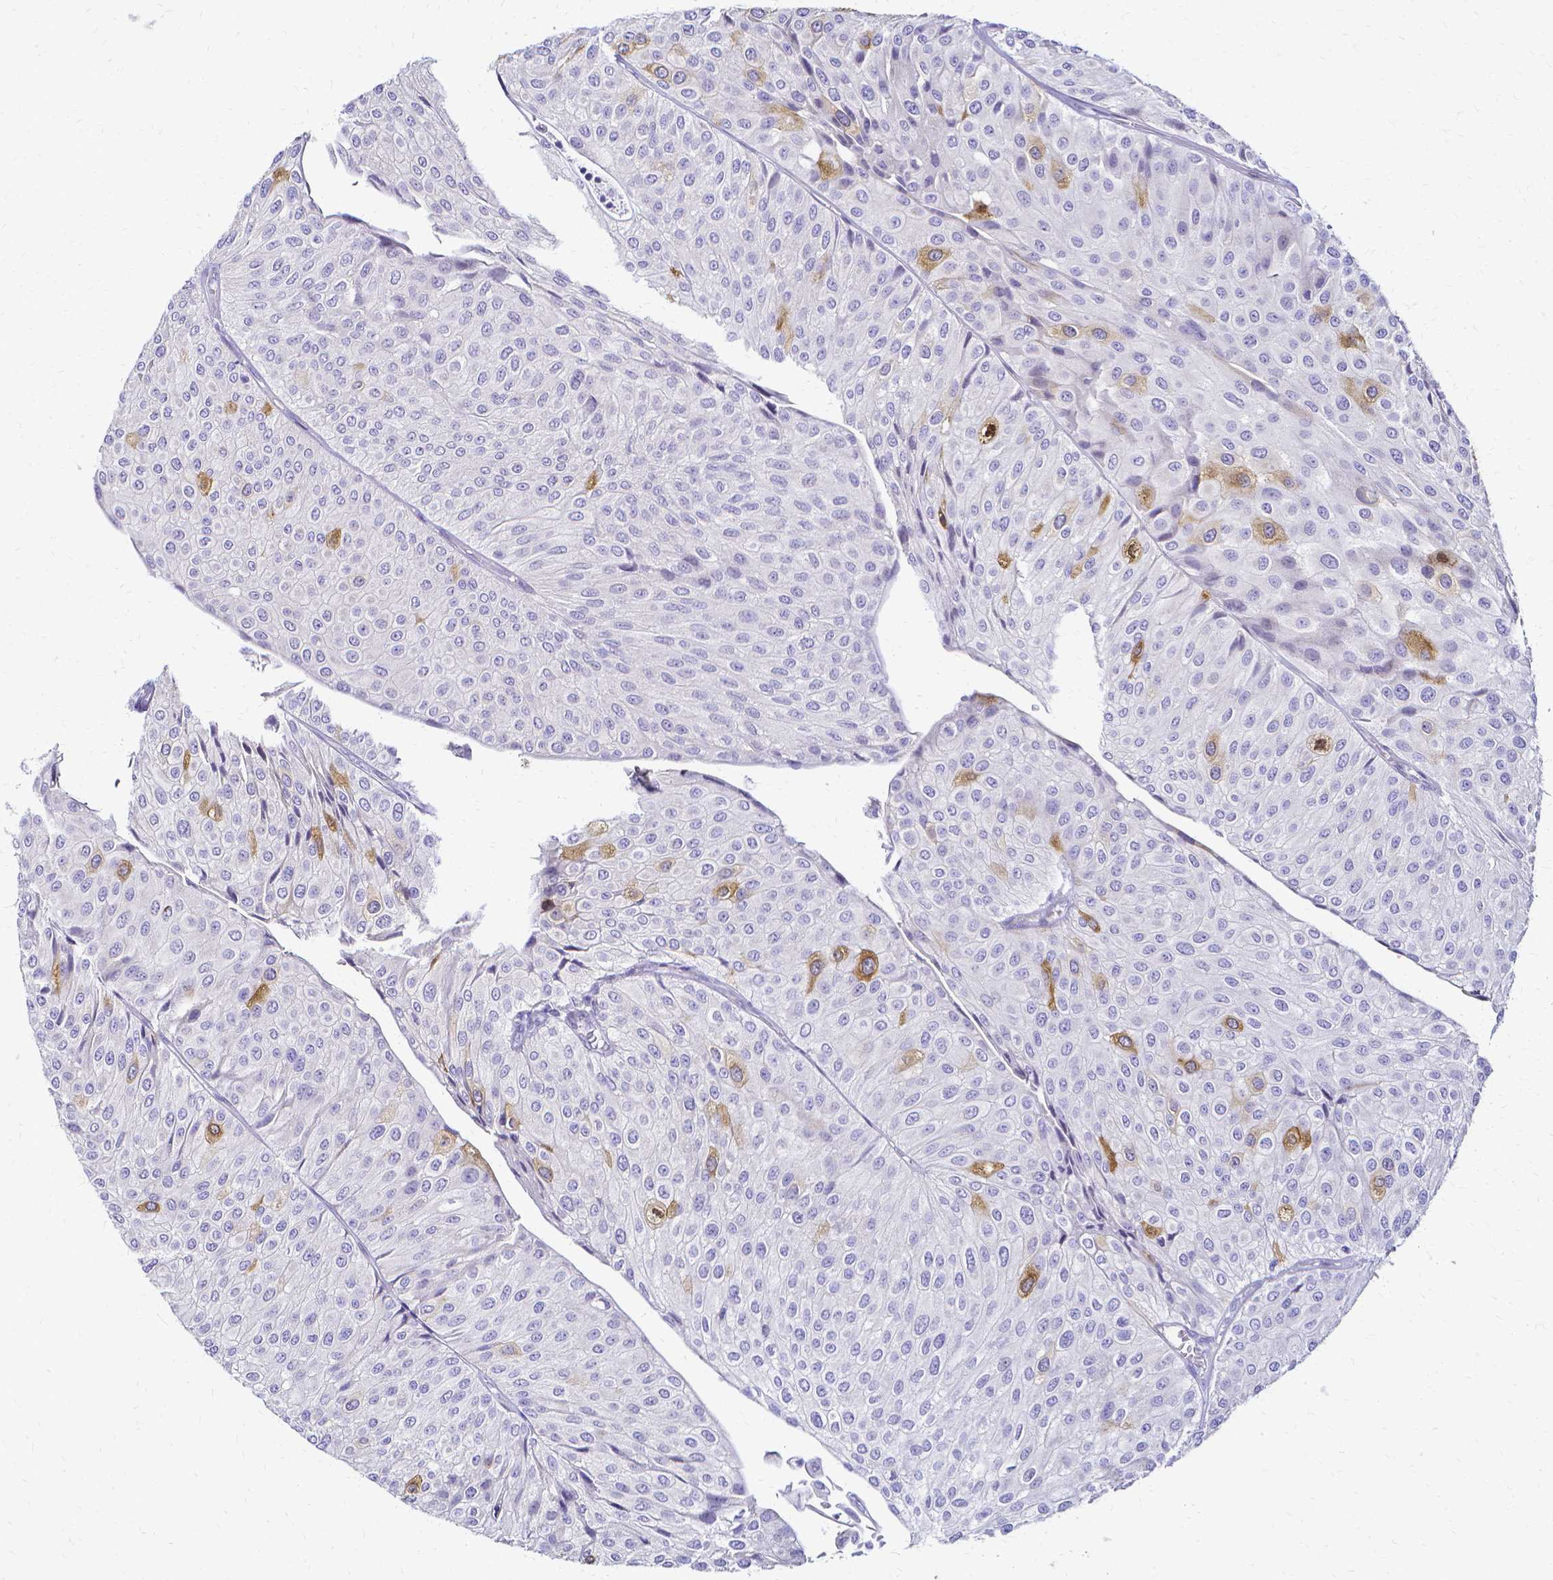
{"staining": {"intensity": "moderate", "quantity": "<25%", "location": "cytoplasmic/membranous"}, "tissue": "urothelial cancer", "cell_type": "Tumor cells", "image_type": "cancer", "snomed": [{"axis": "morphology", "description": "Urothelial carcinoma, NOS"}, {"axis": "topography", "description": "Urinary bladder"}], "caption": "This is an image of immunohistochemistry (IHC) staining of urothelial cancer, which shows moderate expression in the cytoplasmic/membranous of tumor cells.", "gene": "CCNB1", "patient": {"sex": "male", "age": 67}}